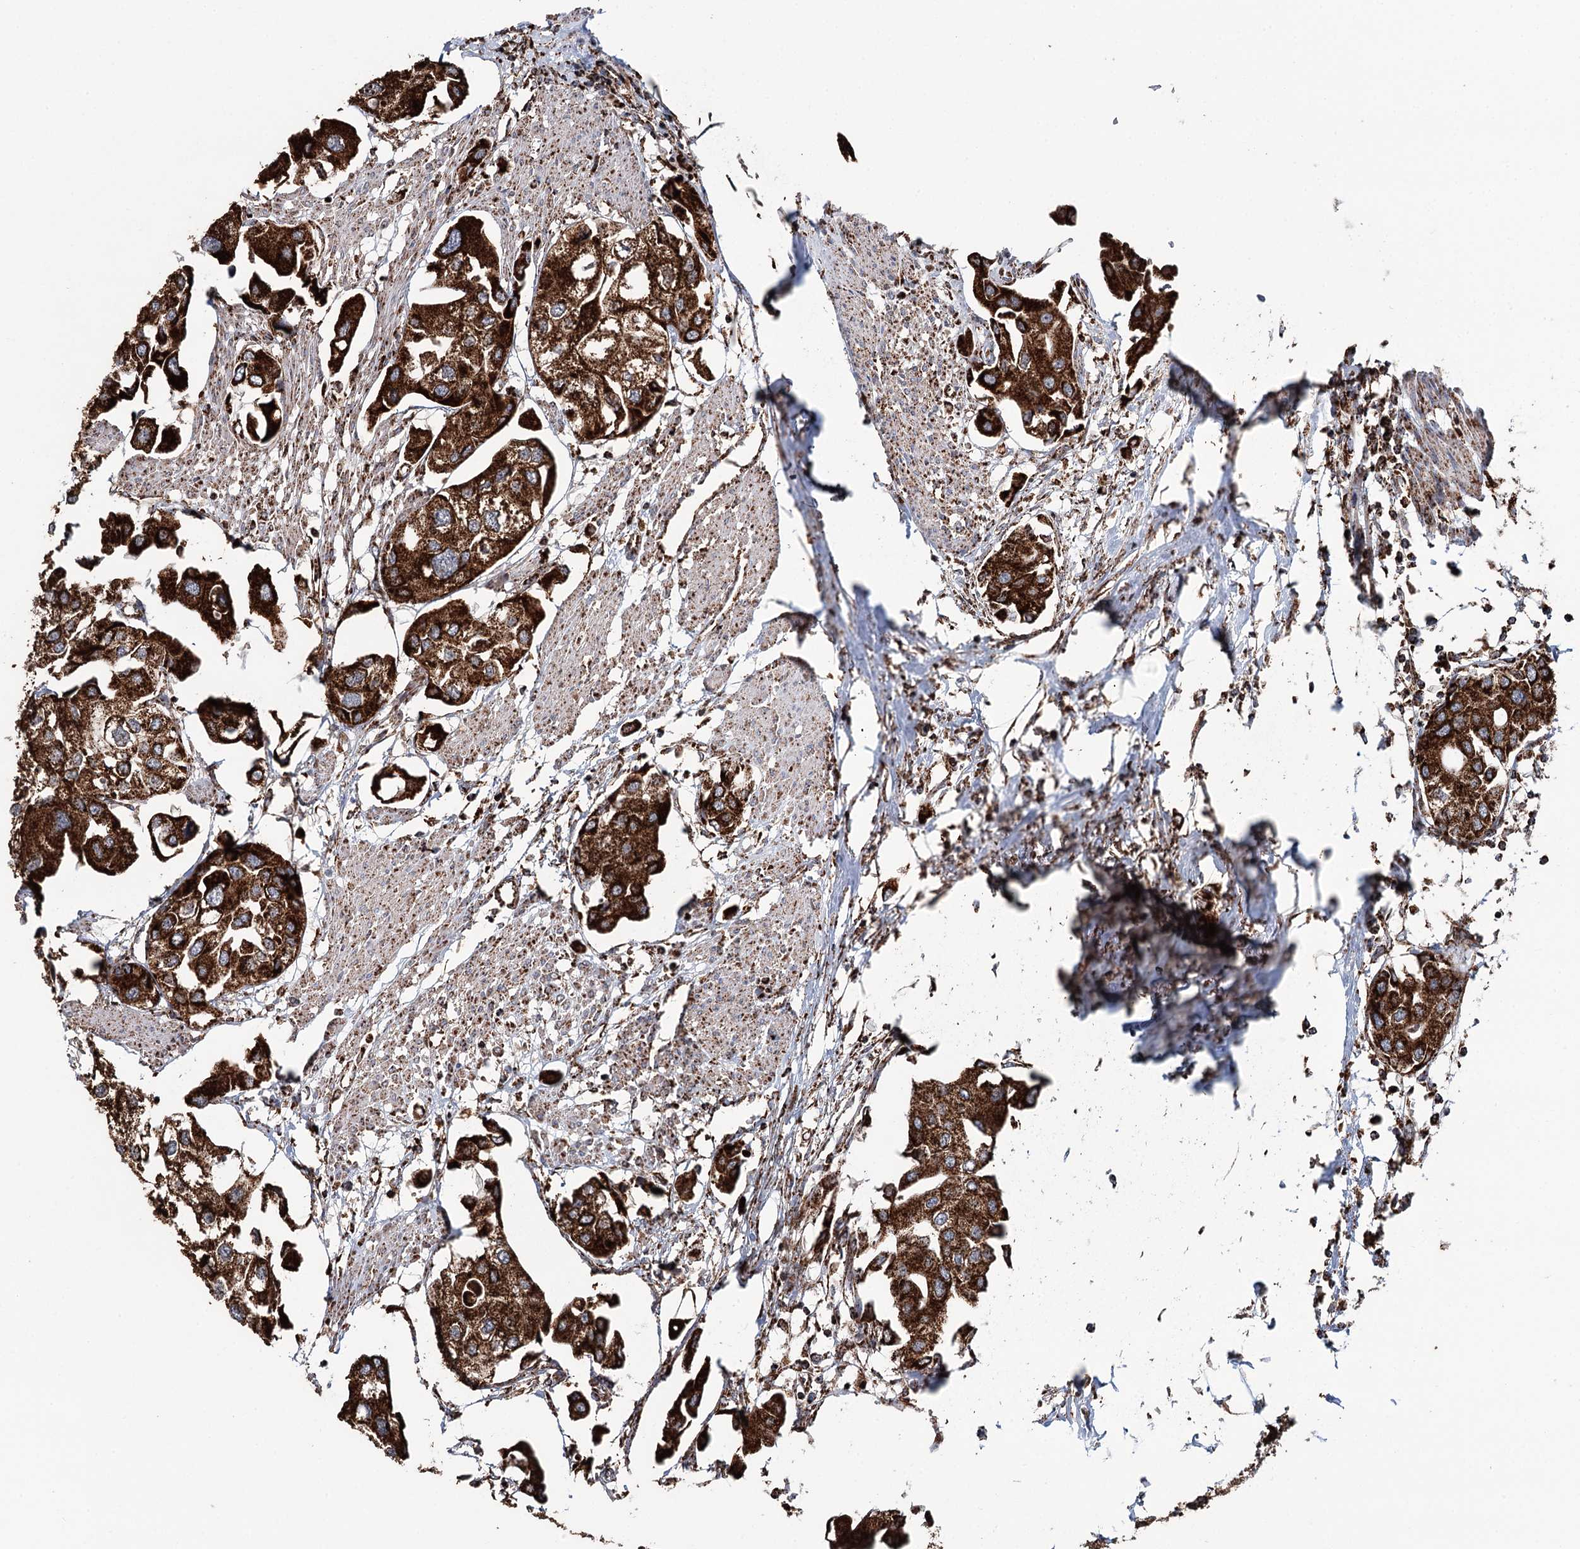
{"staining": {"intensity": "strong", "quantity": ">75%", "location": "cytoplasmic/membranous"}, "tissue": "urothelial cancer", "cell_type": "Tumor cells", "image_type": "cancer", "snomed": [{"axis": "morphology", "description": "Urothelial carcinoma, High grade"}, {"axis": "topography", "description": "Urinary bladder"}], "caption": "The immunohistochemical stain highlights strong cytoplasmic/membranous staining in tumor cells of urothelial cancer tissue.", "gene": "APH1A", "patient": {"sex": "male", "age": 64}}